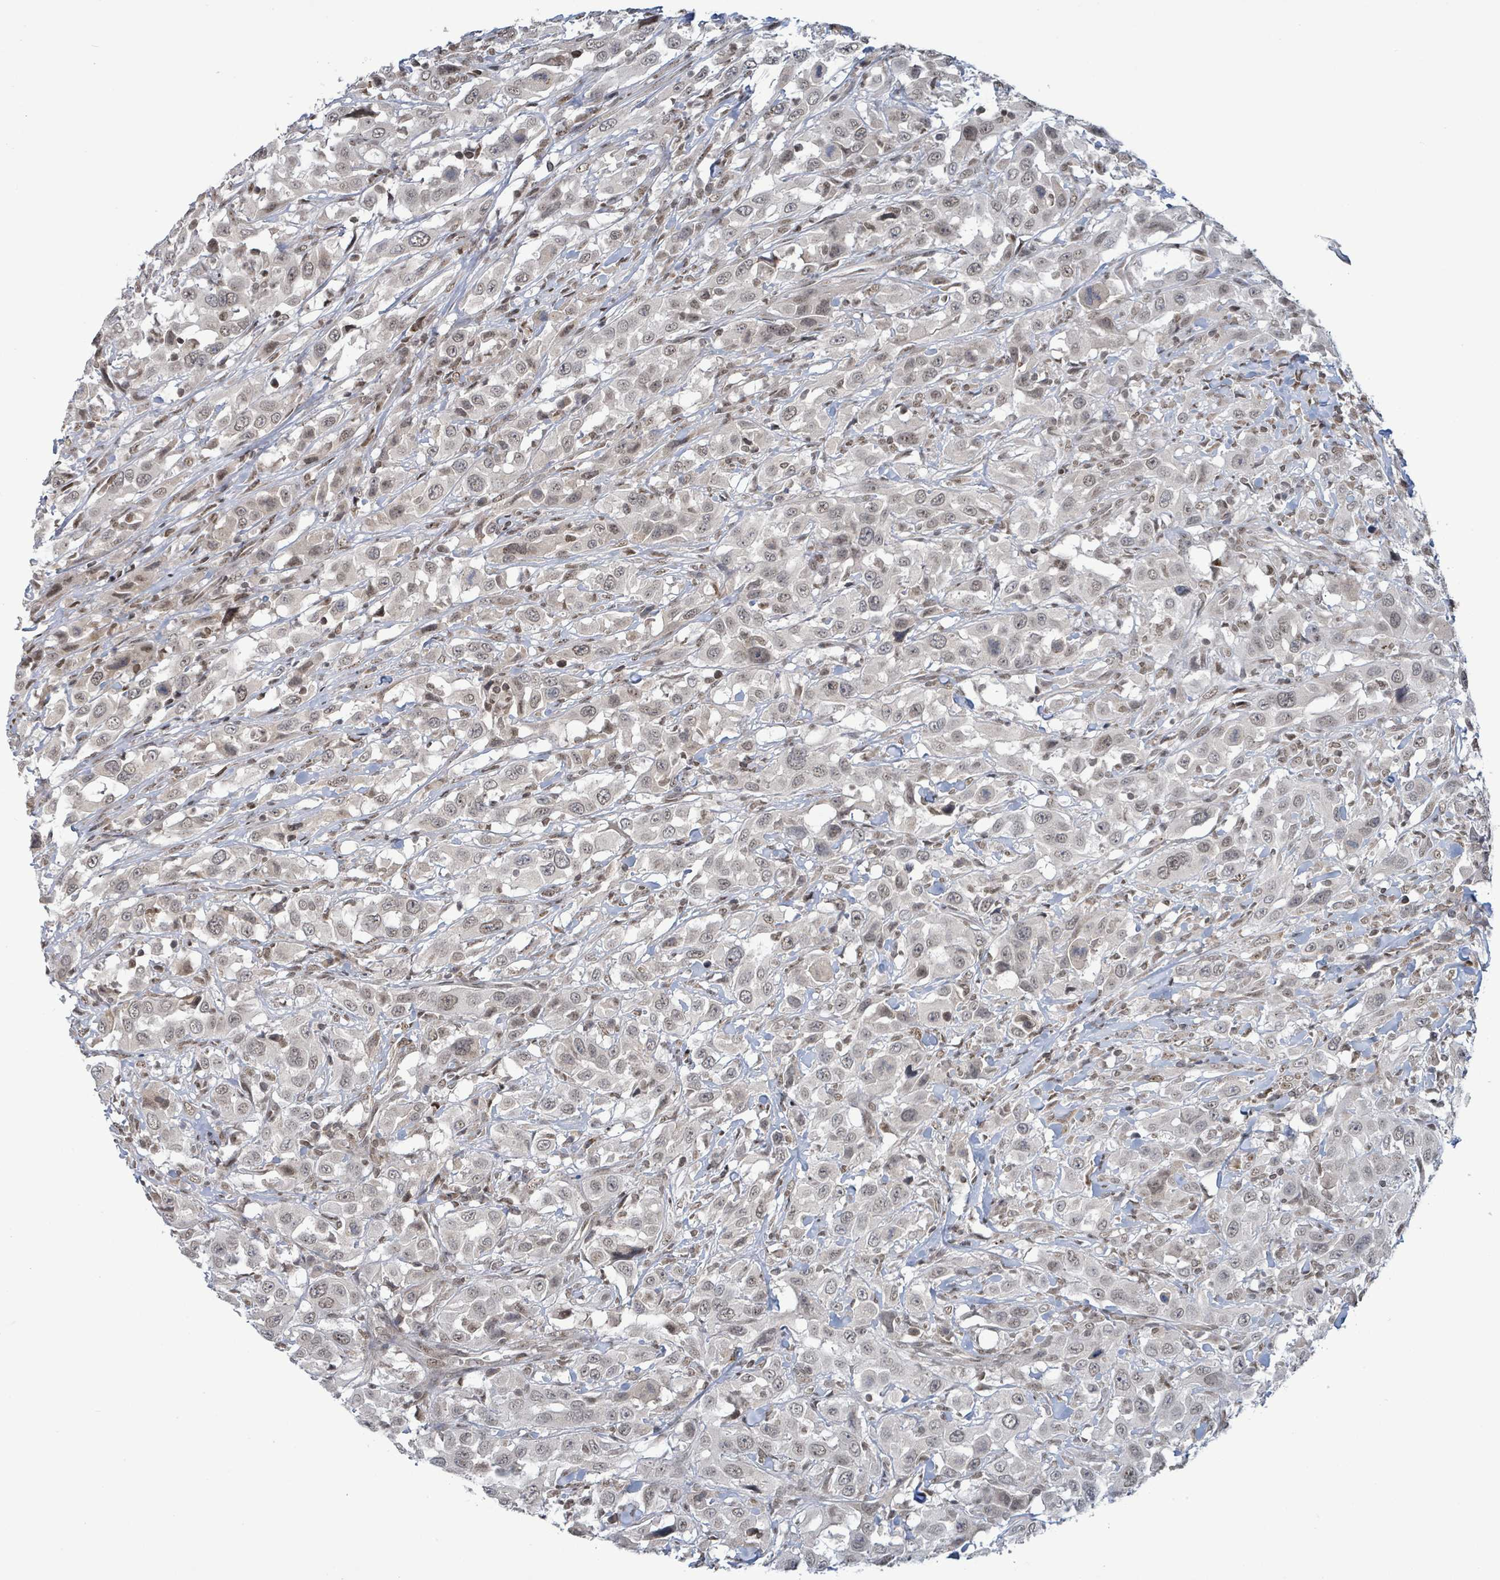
{"staining": {"intensity": "weak", "quantity": "25%-75%", "location": "nuclear"}, "tissue": "urothelial cancer", "cell_type": "Tumor cells", "image_type": "cancer", "snomed": [{"axis": "morphology", "description": "Urothelial carcinoma, High grade"}, {"axis": "topography", "description": "Urinary bladder"}], "caption": "Immunohistochemistry (IHC) histopathology image of neoplastic tissue: urothelial carcinoma (high-grade) stained using IHC demonstrates low levels of weak protein expression localized specifically in the nuclear of tumor cells, appearing as a nuclear brown color.", "gene": "SBF2", "patient": {"sex": "male", "age": 61}}